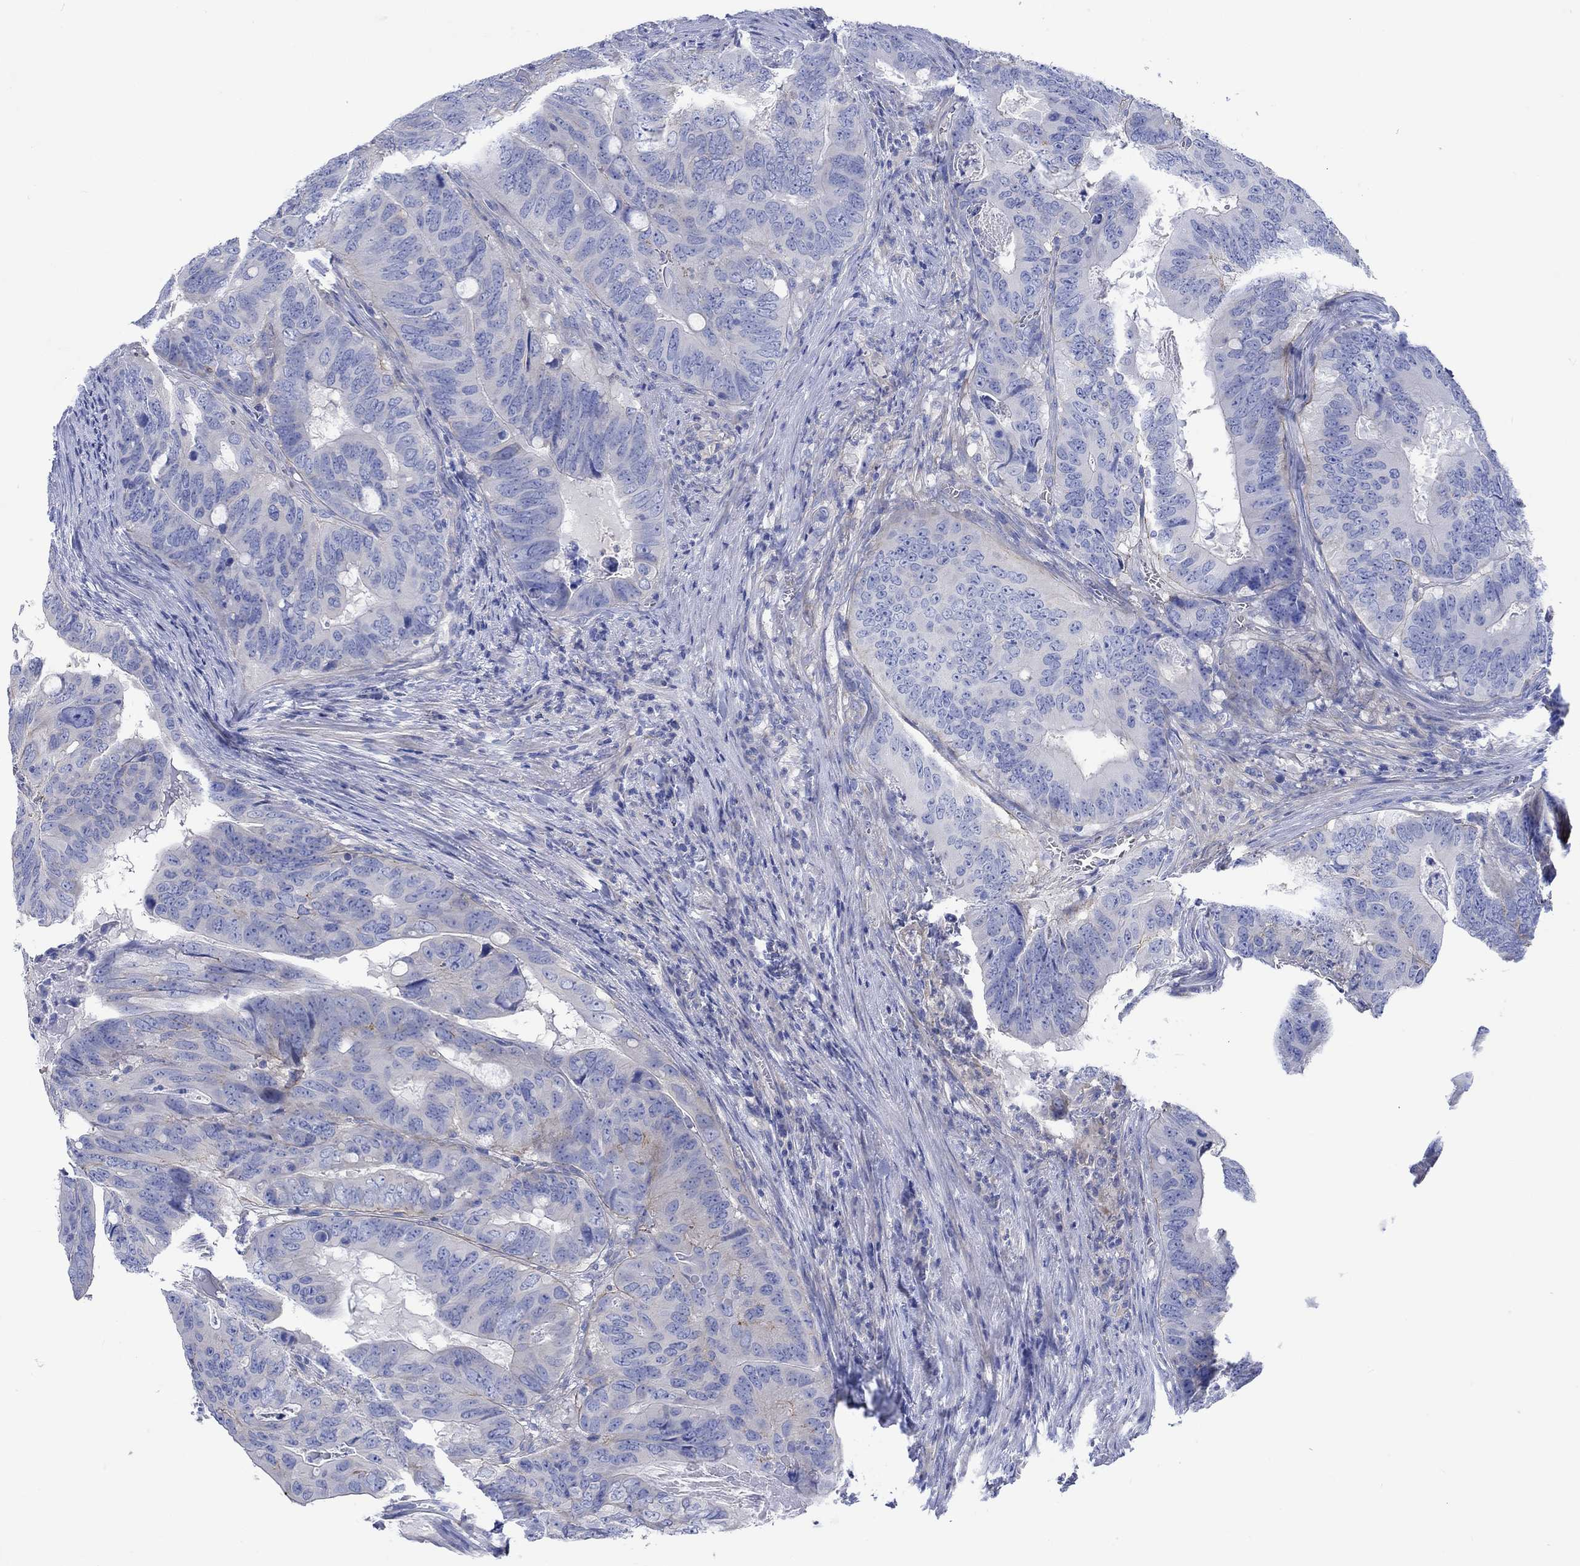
{"staining": {"intensity": "negative", "quantity": "none", "location": "none"}, "tissue": "colorectal cancer", "cell_type": "Tumor cells", "image_type": "cancer", "snomed": [{"axis": "morphology", "description": "Adenocarcinoma, NOS"}, {"axis": "topography", "description": "Colon"}], "caption": "An immunohistochemistry image of adenocarcinoma (colorectal) is shown. There is no staining in tumor cells of adenocarcinoma (colorectal). (IHC, brightfield microscopy, high magnification).", "gene": "REEP6", "patient": {"sex": "male", "age": 79}}